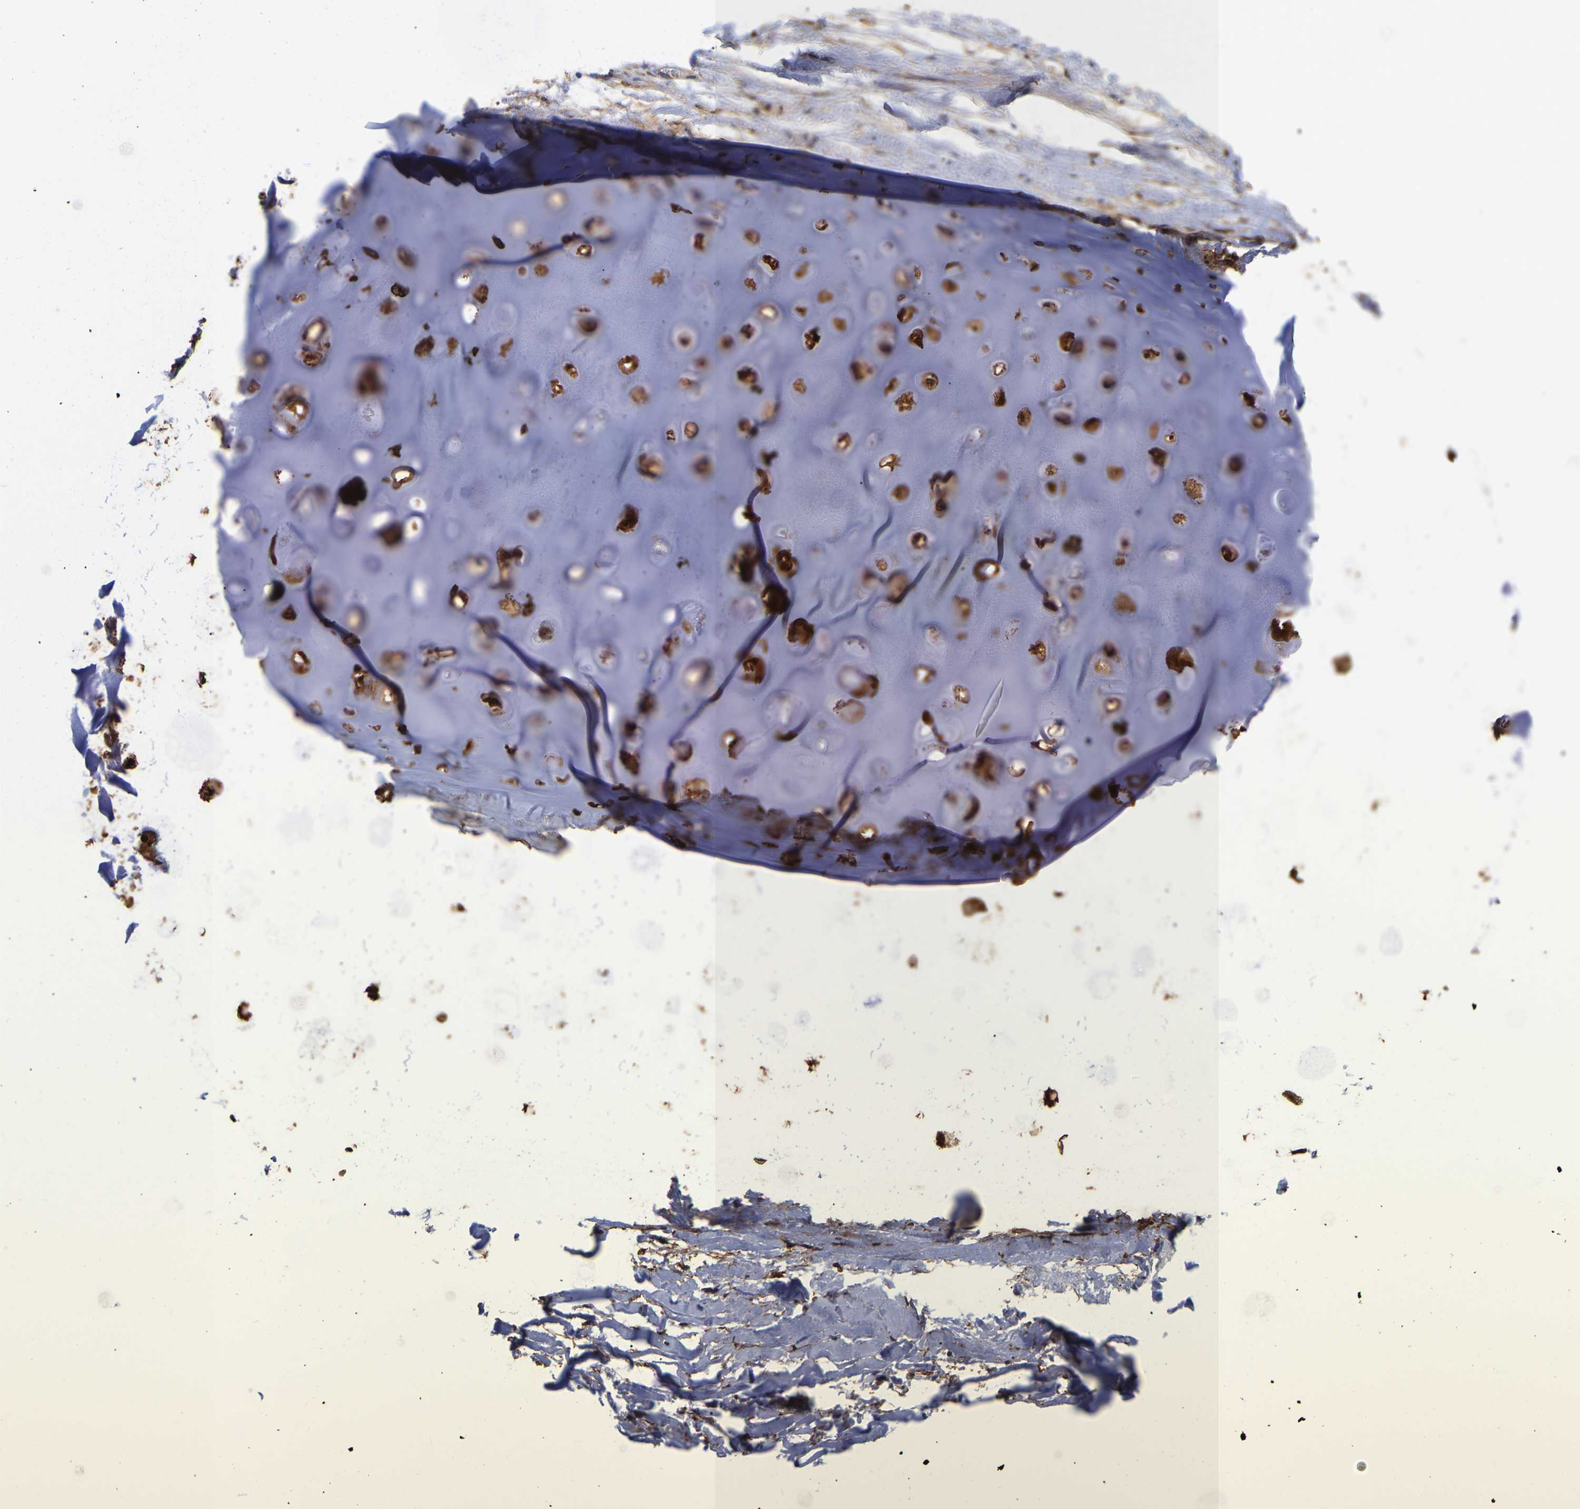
{"staining": {"intensity": "strong", "quantity": ">75%", "location": "cytoplasmic/membranous"}, "tissue": "adipose tissue", "cell_type": "Adipocytes", "image_type": "normal", "snomed": [{"axis": "morphology", "description": "Normal tissue, NOS"}, {"axis": "topography", "description": "Cartilage tissue"}, {"axis": "topography", "description": "Lung"}], "caption": "The micrograph demonstrates immunohistochemical staining of normal adipose tissue. There is strong cytoplasmic/membranous expression is seen in approximately >75% of adipocytes.", "gene": "LIF", "patient": {"sex": "female", "age": 77}}